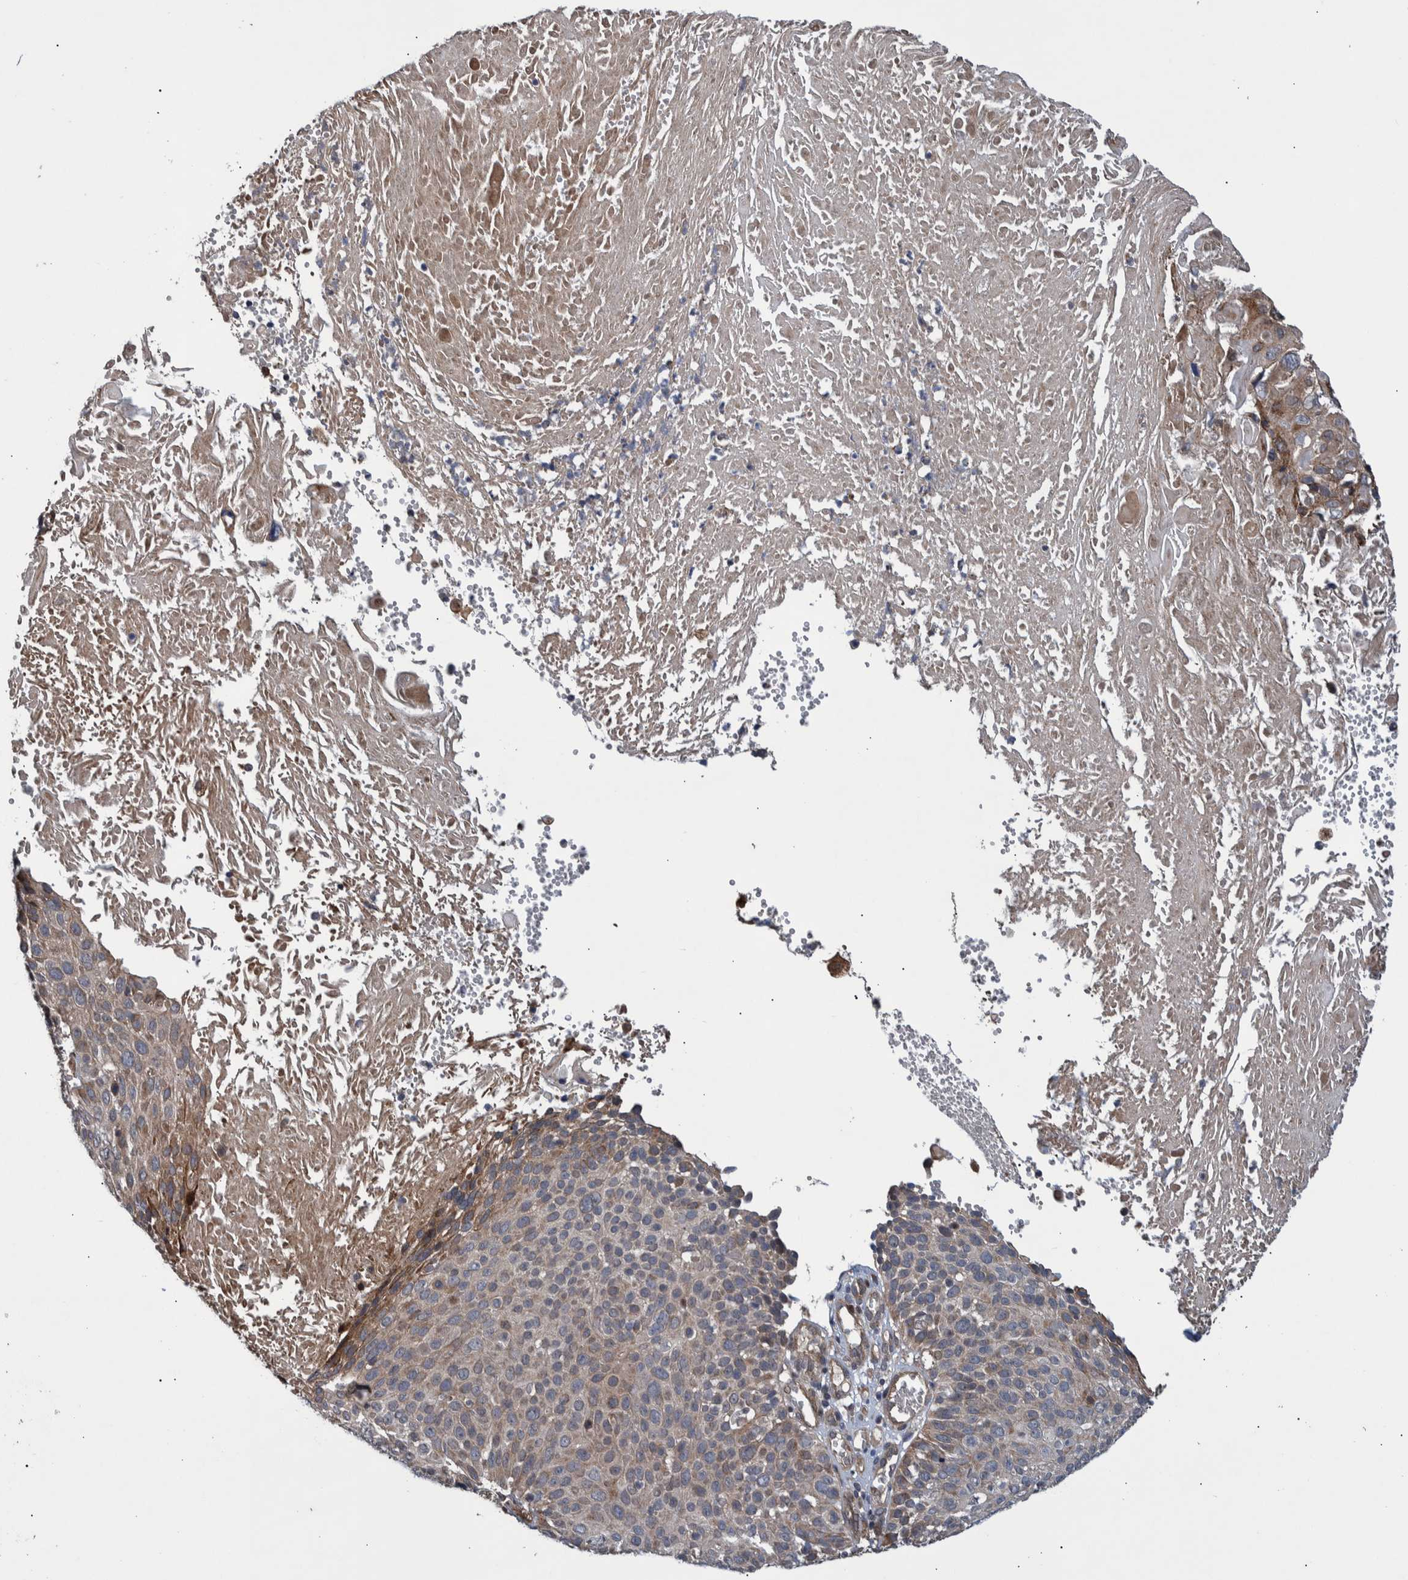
{"staining": {"intensity": "weak", "quantity": ">75%", "location": "cytoplasmic/membranous"}, "tissue": "cervical cancer", "cell_type": "Tumor cells", "image_type": "cancer", "snomed": [{"axis": "morphology", "description": "Squamous cell carcinoma, NOS"}, {"axis": "topography", "description": "Cervix"}], "caption": "This photomicrograph shows cervical cancer stained with immunohistochemistry to label a protein in brown. The cytoplasmic/membranous of tumor cells show weak positivity for the protein. Nuclei are counter-stained blue.", "gene": "B3GNTL1", "patient": {"sex": "female", "age": 74}}